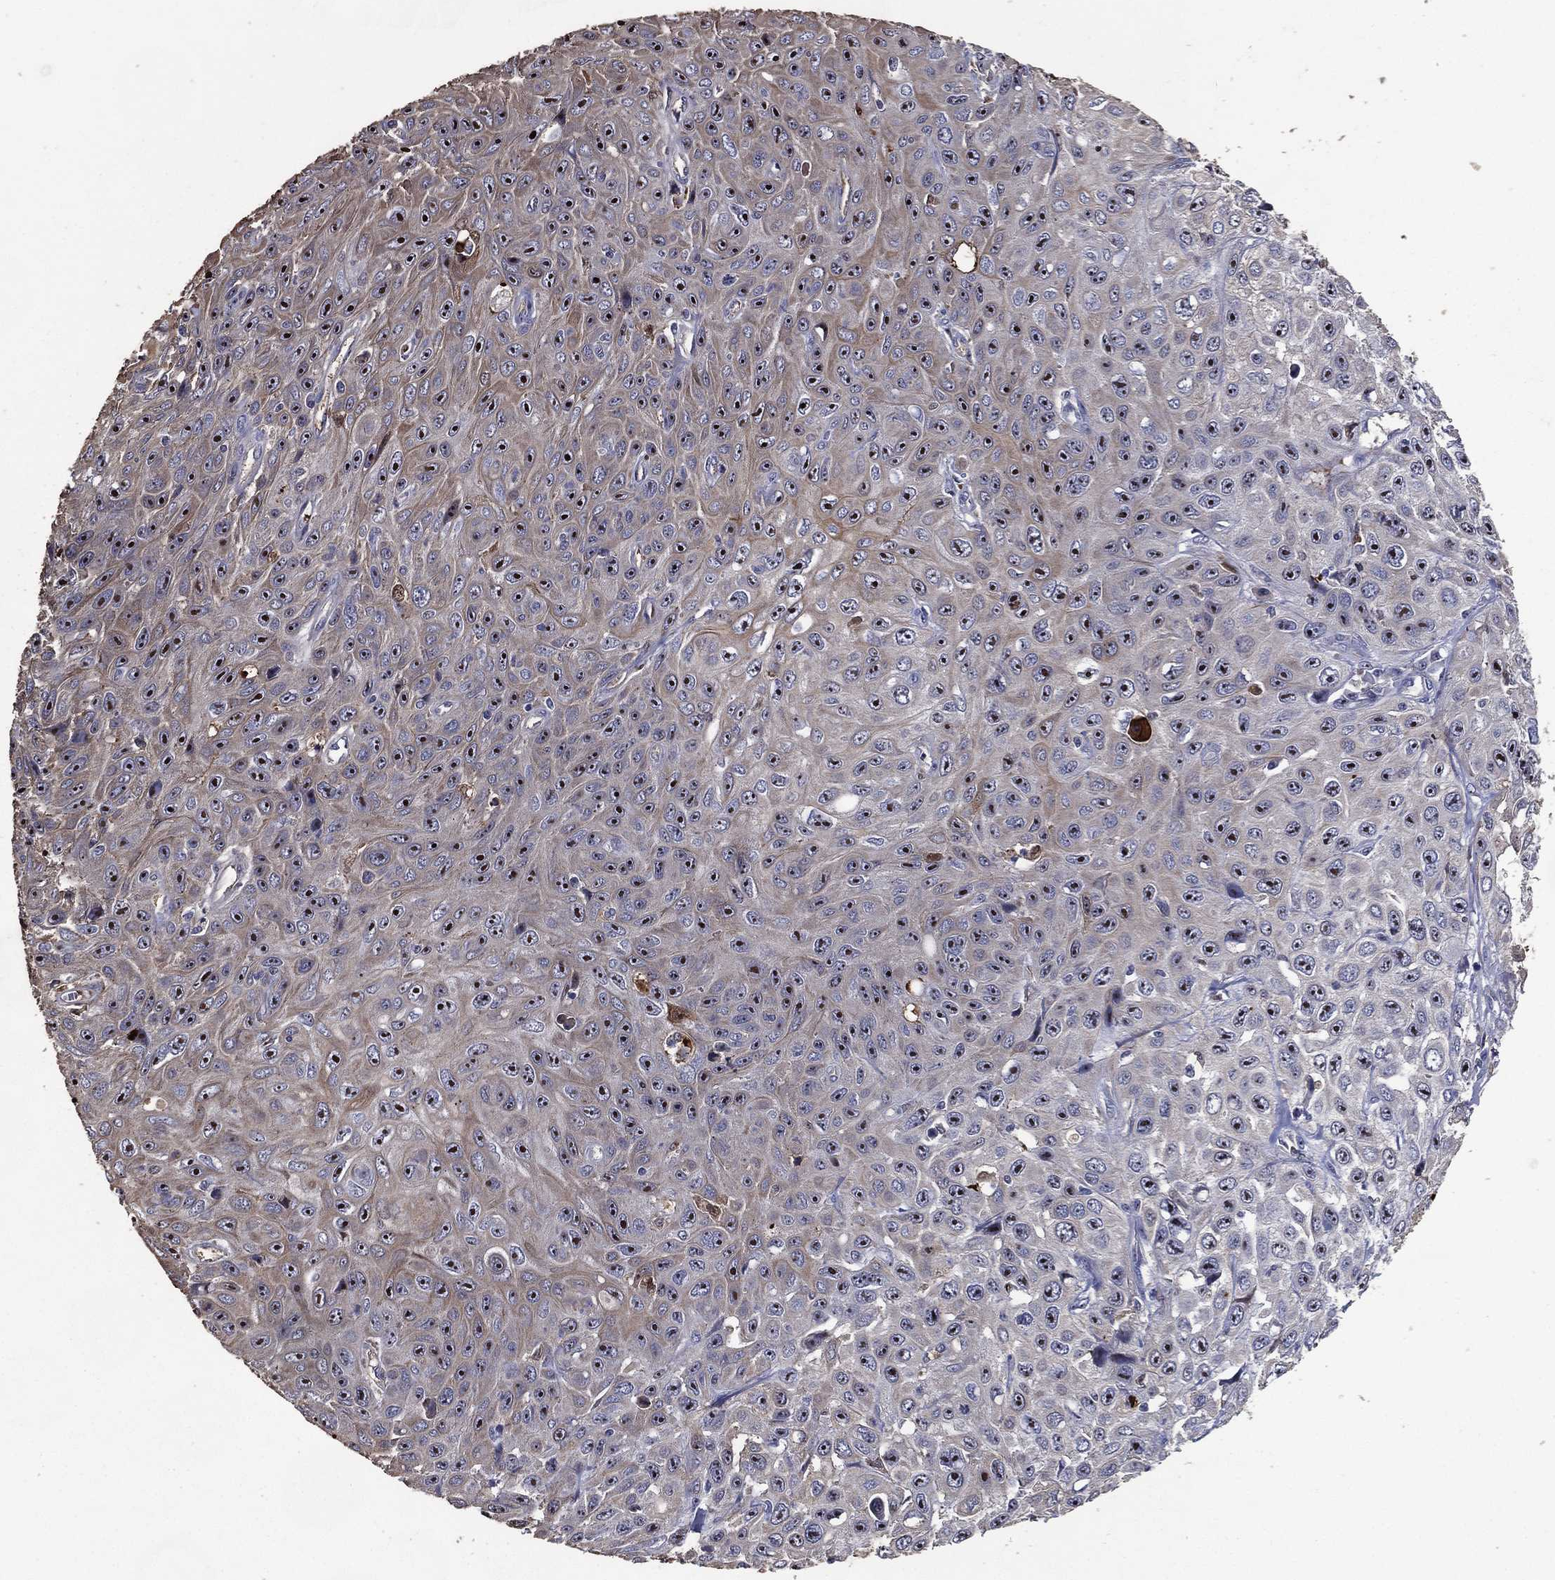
{"staining": {"intensity": "moderate", "quantity": "25%-75%", "location": "nuclear"}, "tissue": "skin cancer", "cell_type": "Tumor cells", "image_type": "cancer", "snomed": [{"axis": "morphology", "description": "Squamous cell carcinoma, NOS"}, {"axis": "topography", "description": "Skin"}], "caption": "Squamous cell carcinoma (skin) stained with a protein marker displays moderate staining in tumor cells.", "gene": "EFNA1", "patient": {"sex": "male", "age": 82}}